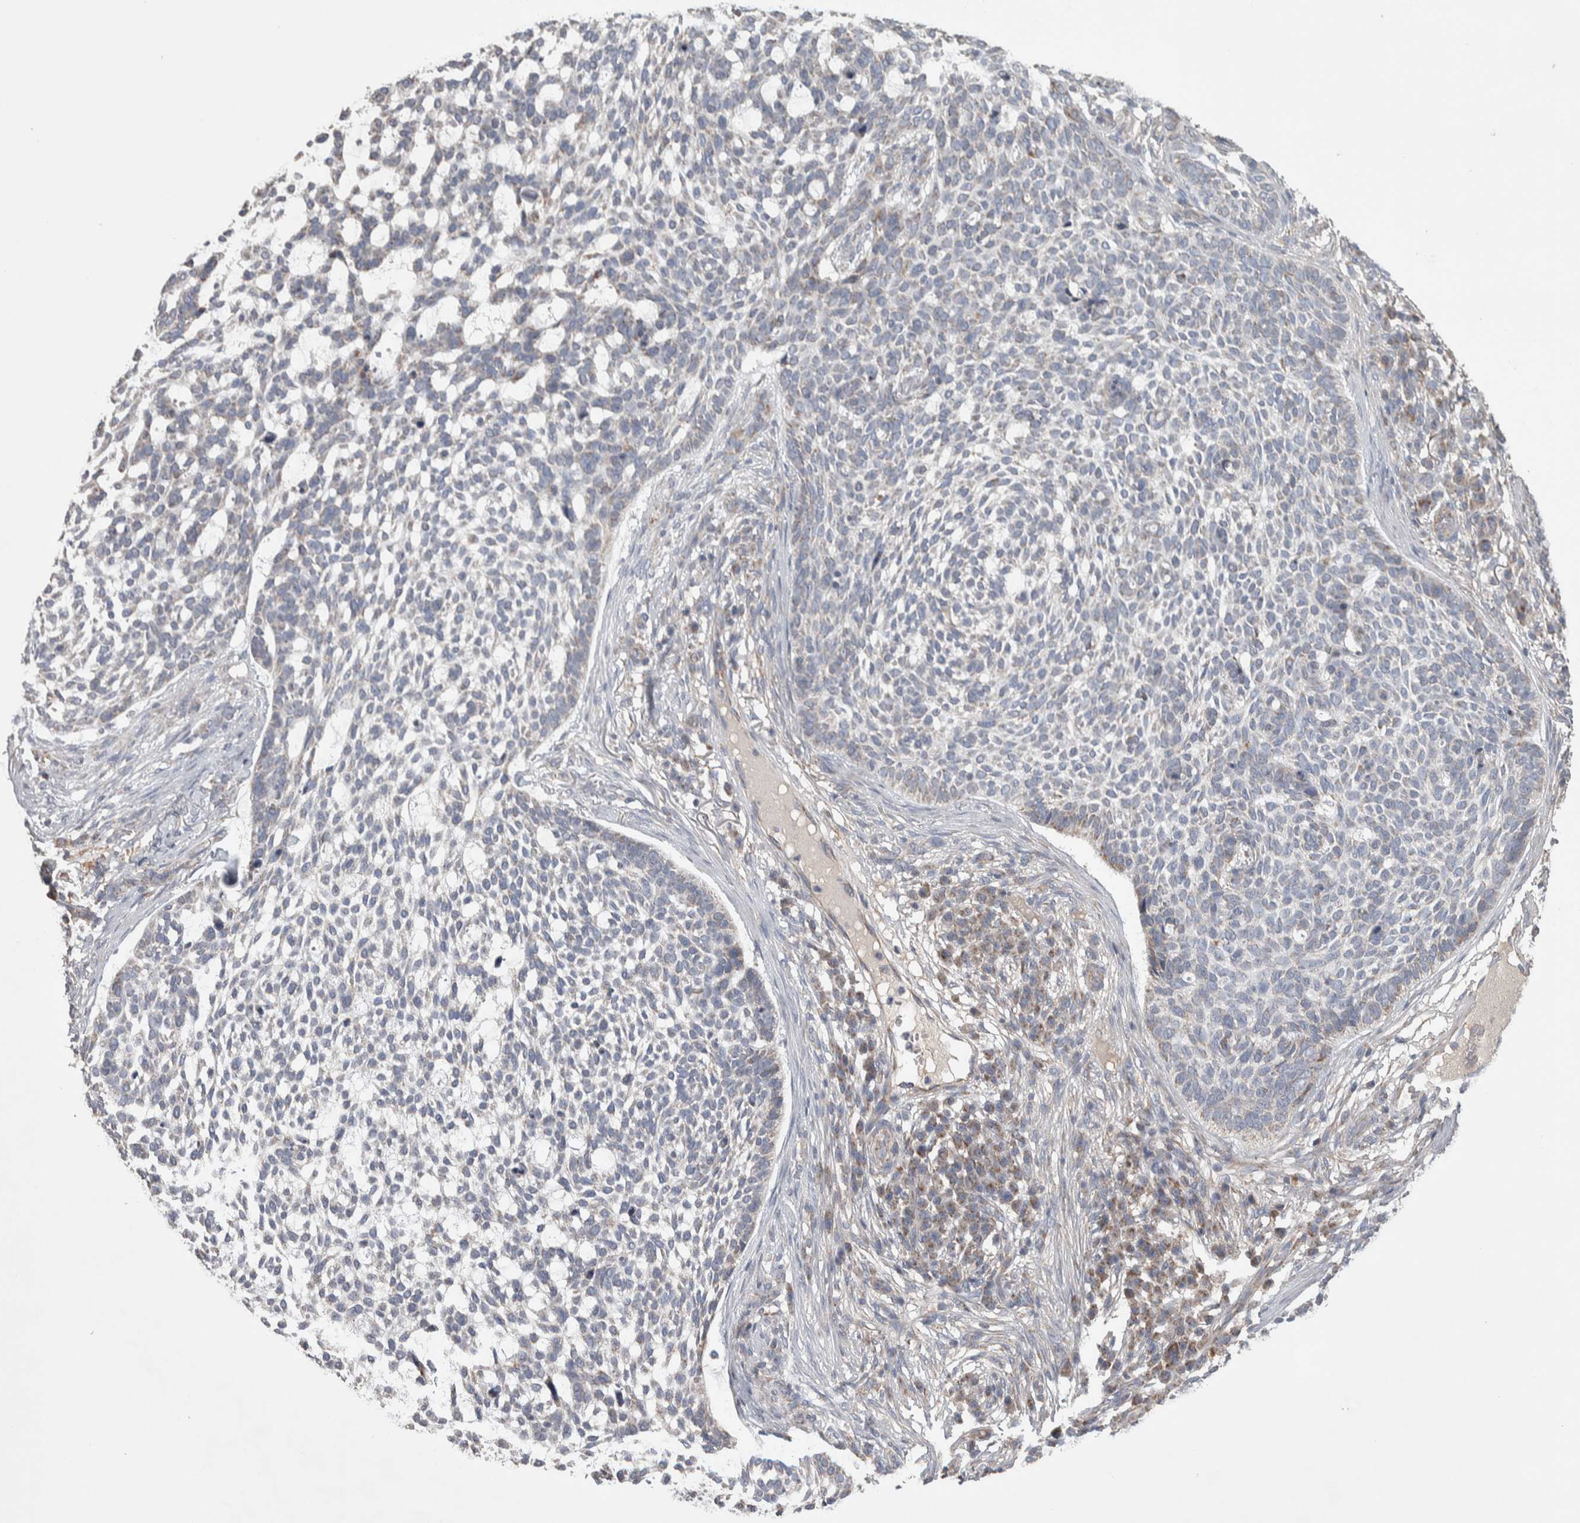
{"staining": {"intensity": "weak", "quantity": "<25%", "location": "cytoplasmic/membranous"}, "tissue": "skin cancer", "cell_type": "Tumor cells", "image_type": "cancer", "snomed": [{"axis": "morphology", "description": "Basal cell carcinoma"}, {"axis": "topography", "description": "Skin"}], "caption": "Tumor cells show no significant expression in basal cell carcinoma (skin).", "gene": "SCO1", "patient": {"sex": "female", "age": 64}}